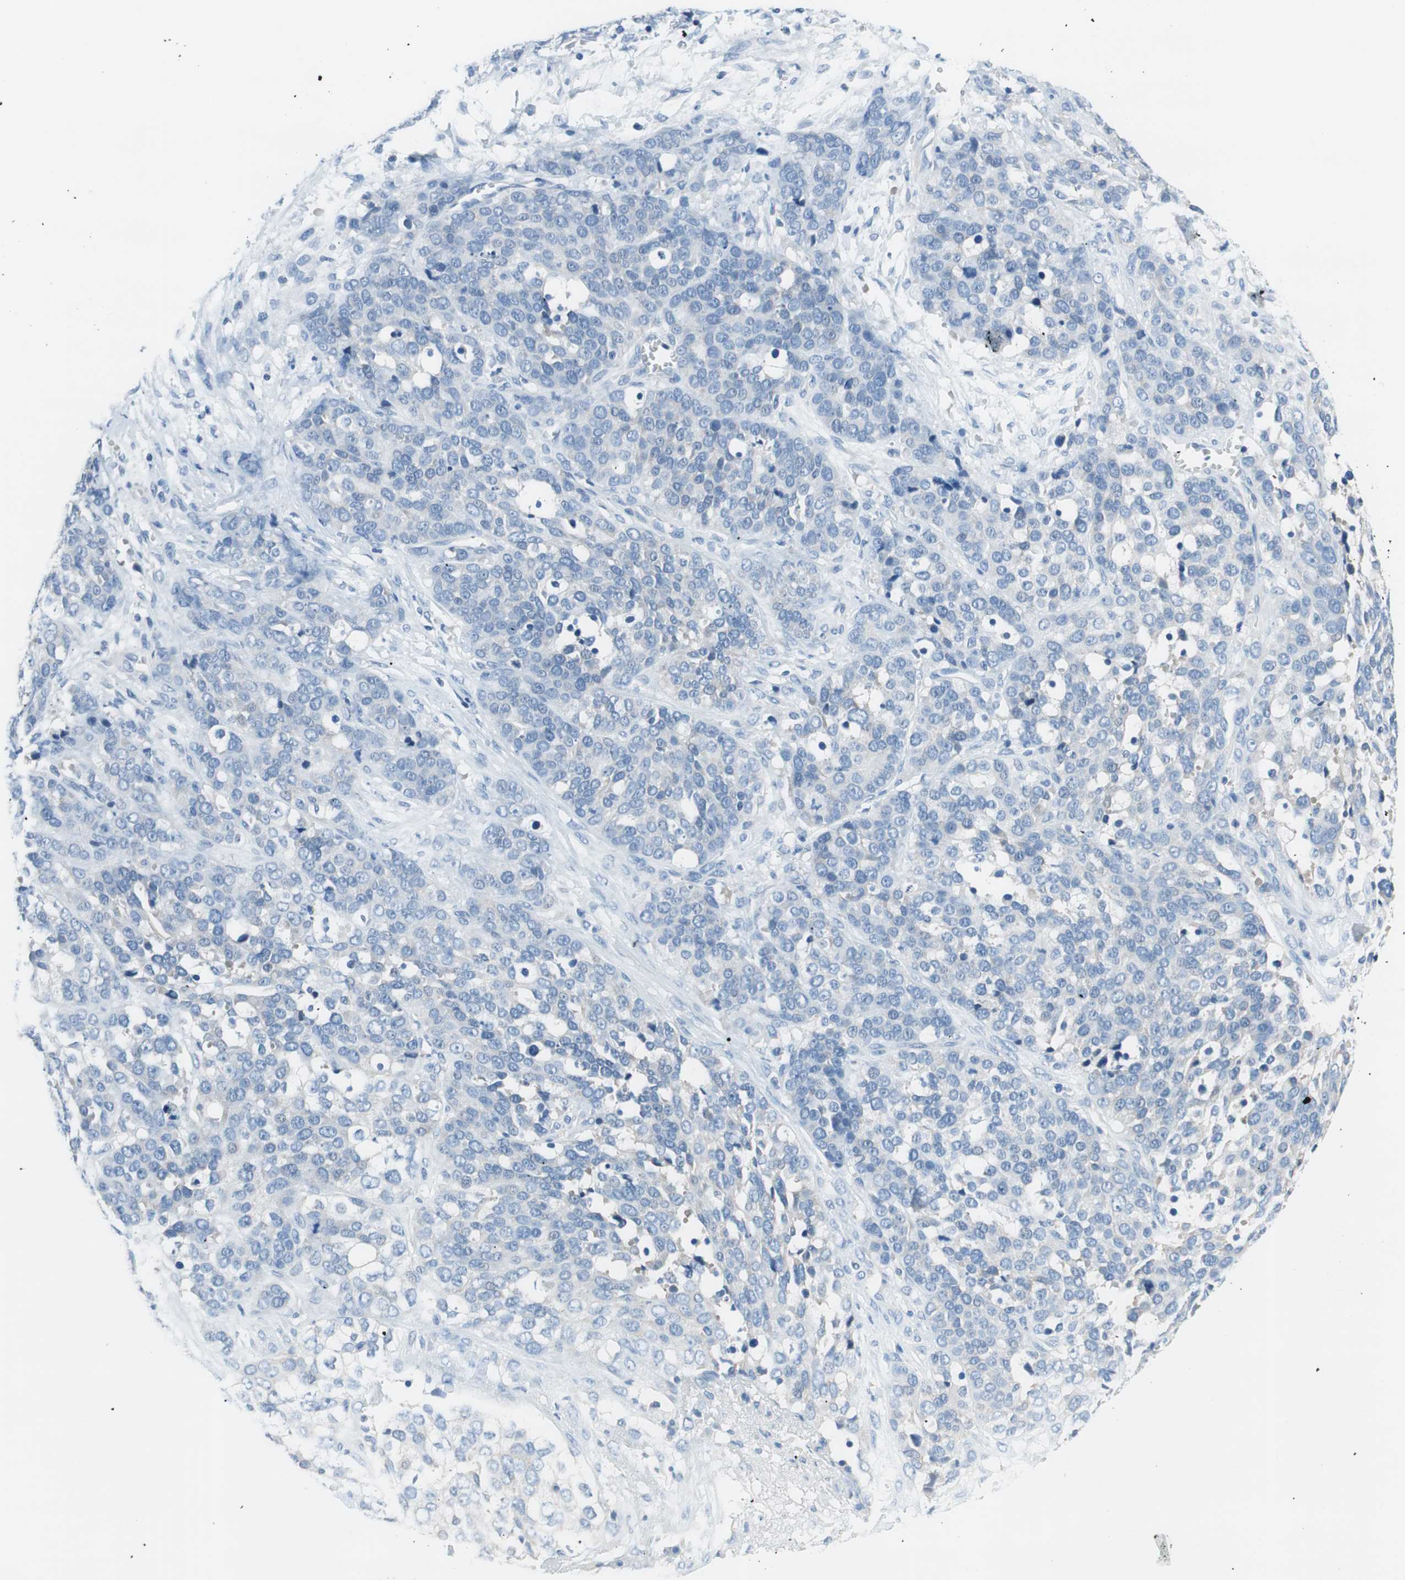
{"staining": {"intensity": "negative", "quantity": "none", "location": "none"}, "tissue": "ovarian cancer", "cell_type": "Tumor cells", "image_type": "cancer", "snomed": [{"axis": "morphology", "description": "Cystadenocarcinoma, serous, NOS"}, {"axis": "topography", "description": "Ovary"}], "caption": "Immunohistochemistry histopathology image of serous cystadenocarcinoma (ovarian) stained for a protein (brown), which exhibits no positivity in tumor cells.", "gene": "EVA1A", "patient": {"sex": "female", "age": 44}}